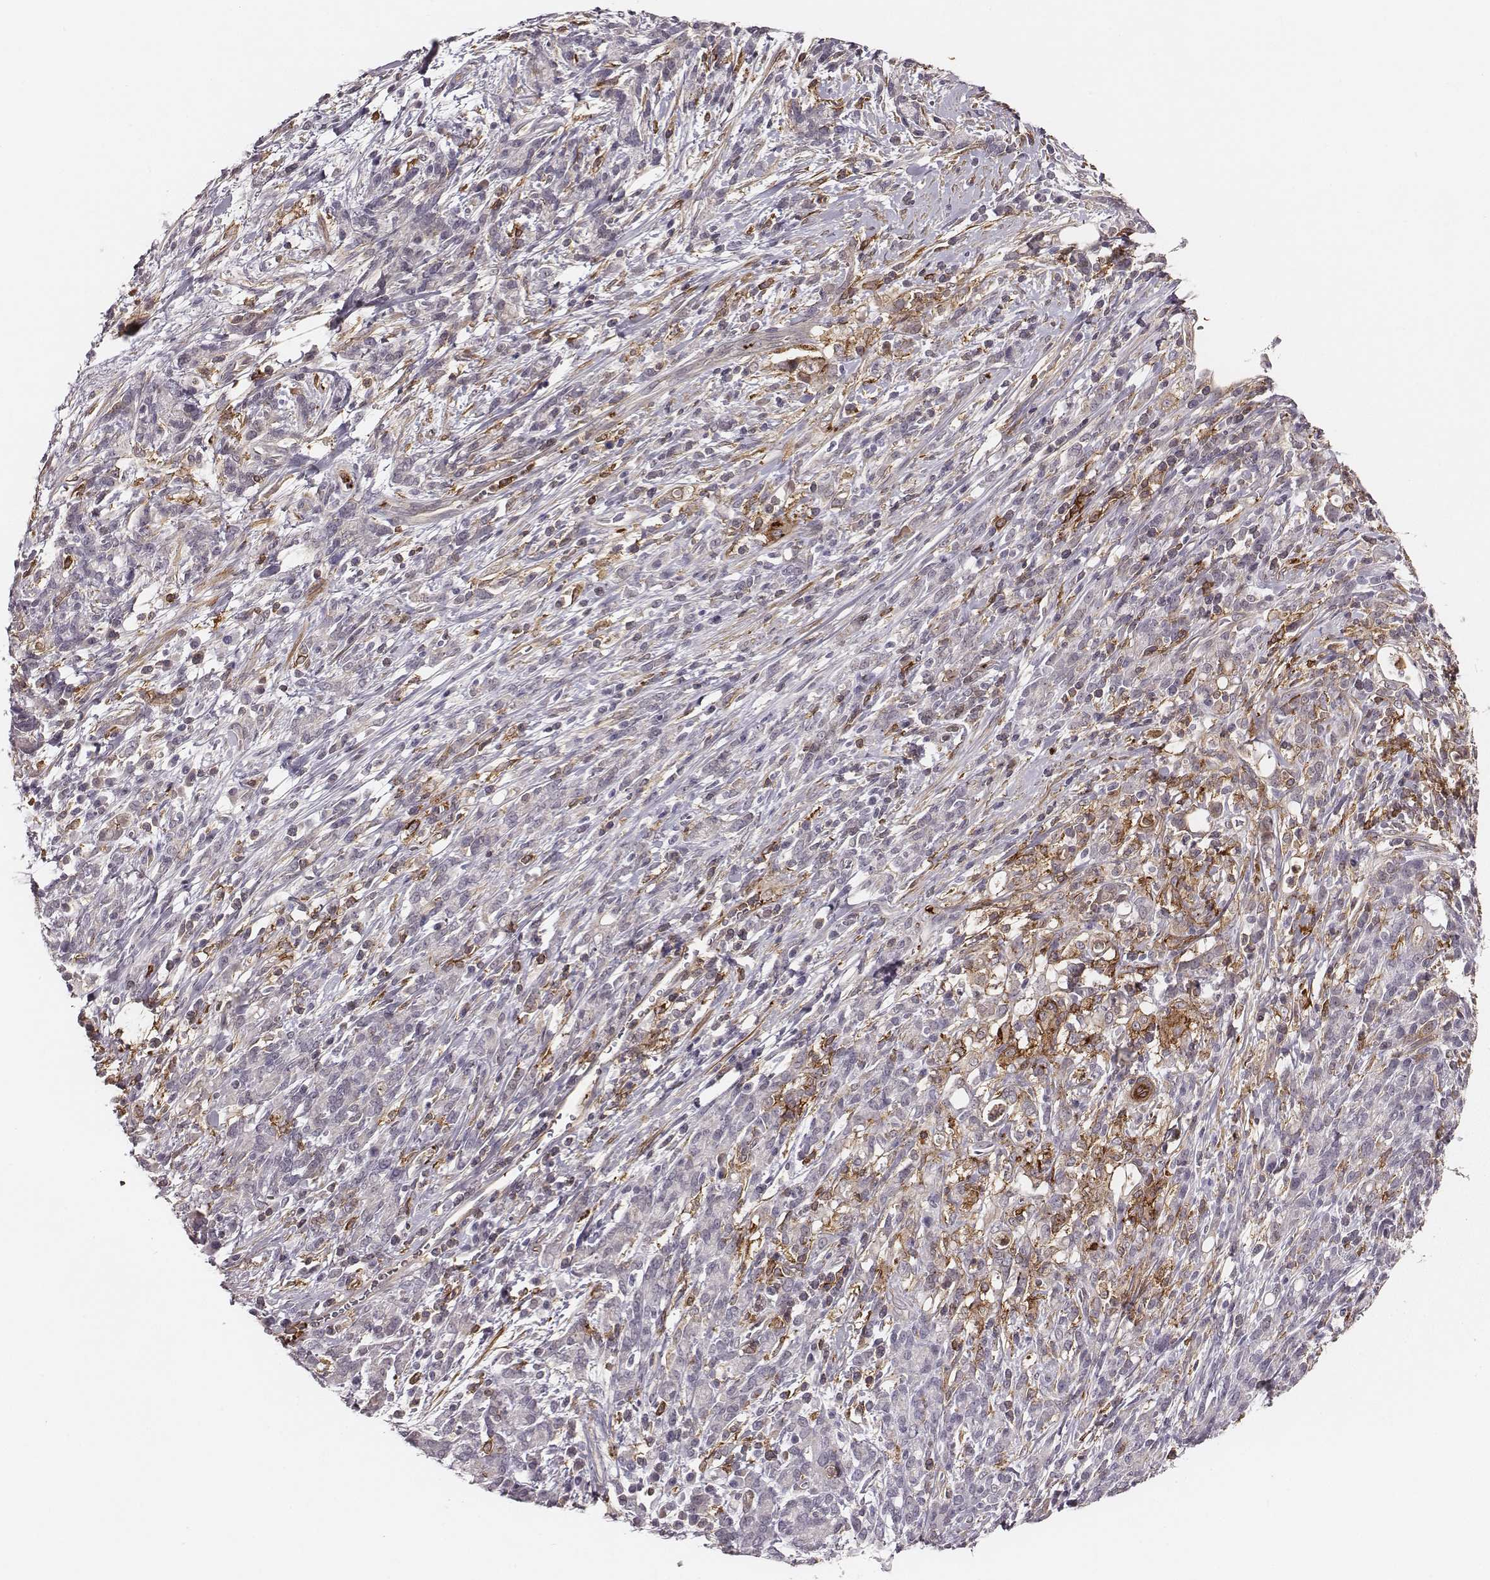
{"staining": {"intensity": "negative", "quantity": "none", "location": "none"}, "tissue": "stomach cancer", "cell_type": "Tumor cells", "image_type": "cancer", "snomed": [{"axis": "morphology", "description": "Adenocarcinoma, NOS"}, {"axis": "topography", "description": "Stomach"}], "caption": "Stomach cancer stained for a protein using immunohistochemistry displays no expression tumor cells.", "gene": "ZYX", "patient": {"sex": "female", "age": 57}}